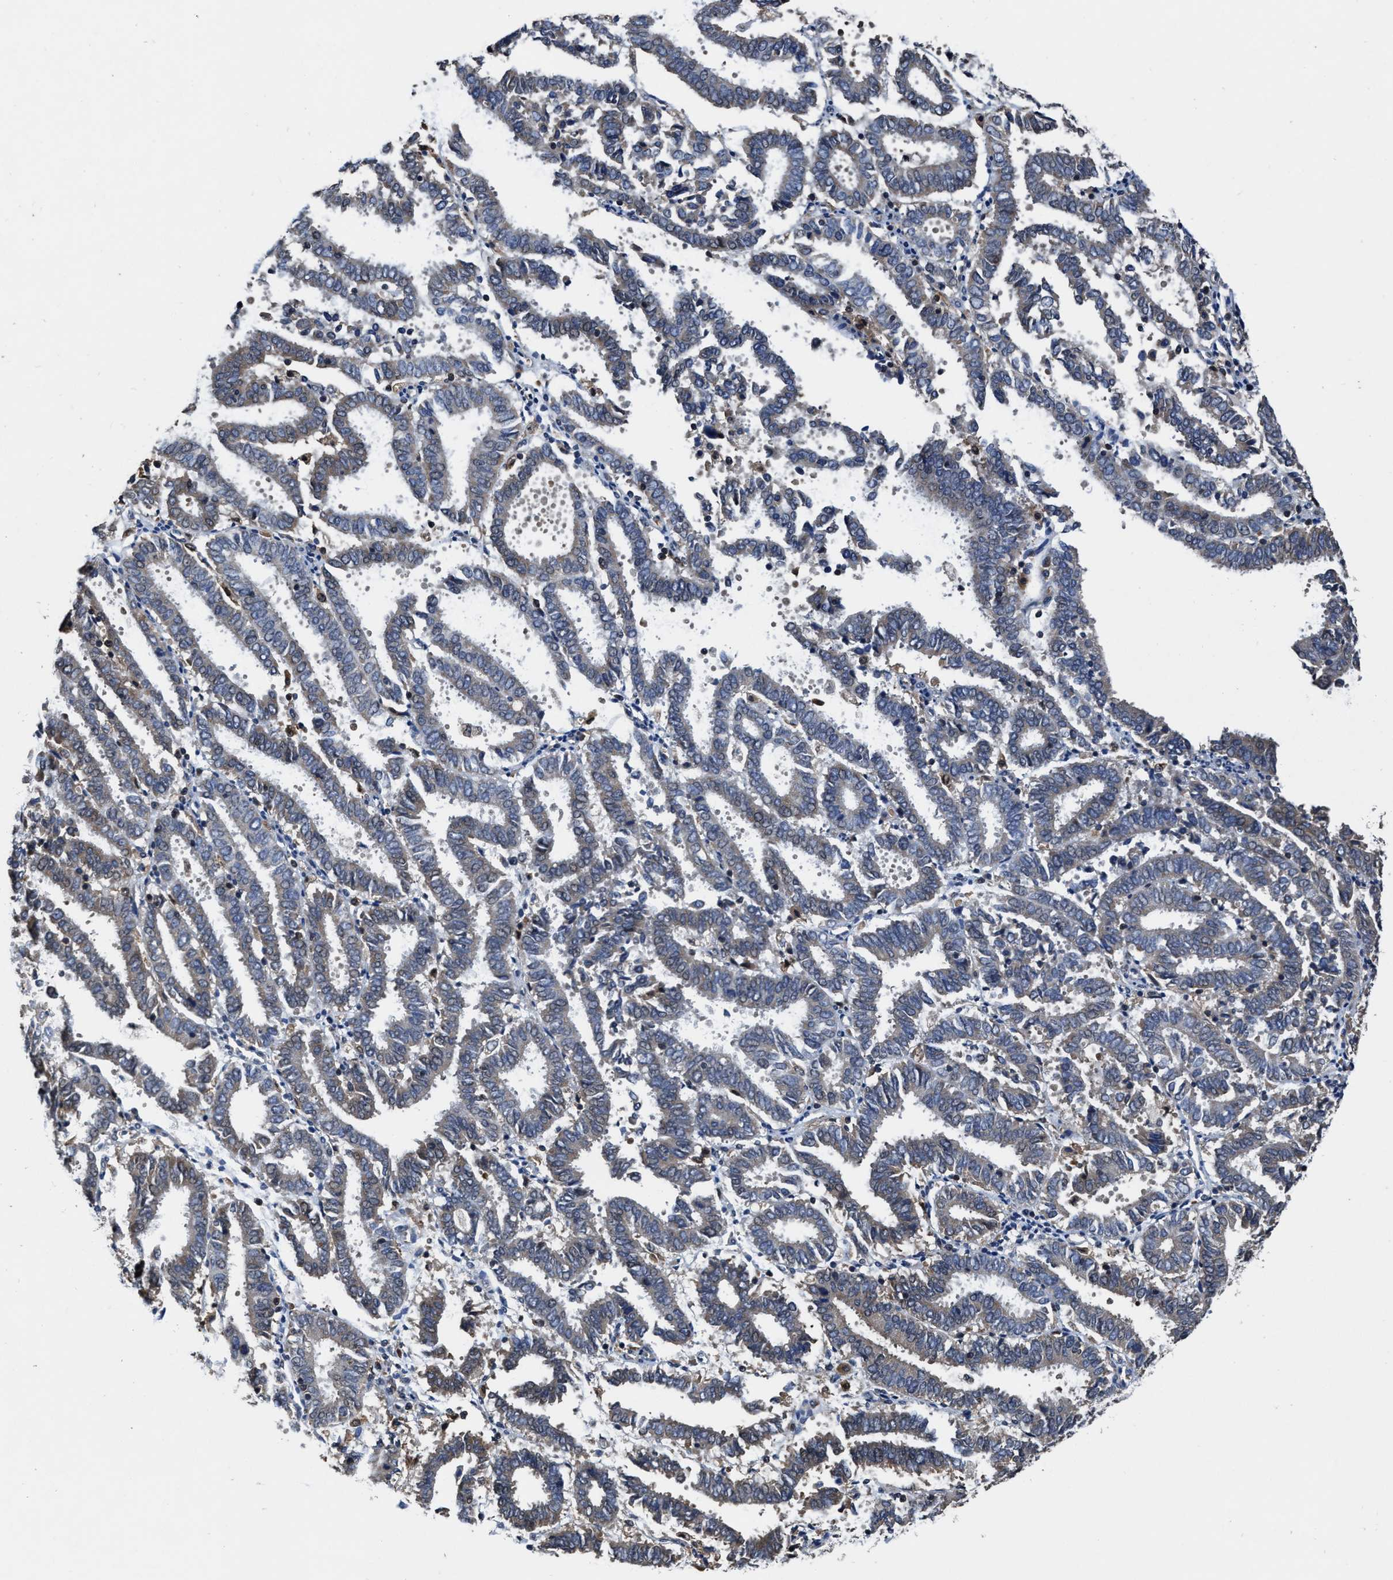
{"staining": {"intensity": "moderate", "quantity": "25%-75%", "location": "cytoplasmic/membranous"}, "tissue": "endometrial cancer", "cell_type": "Tumor cells", "image_type": "cancer", "snomed": [{"axis": "morphology", "description": "Adenocarcinoma, NOS"}, {"axis": "topography", "description": "Uterus"}], "caption": "Immunohistochemistry of endometrial cancer reveals medium levels of moderate cytoplasmic/membranous staining in about 25%-75% of tumor cells. (DAB IHC, brown staining for protein, blue staining for nuclei).", "gene": "RGS10", "patient": {"sex": "female", "age": 83}}